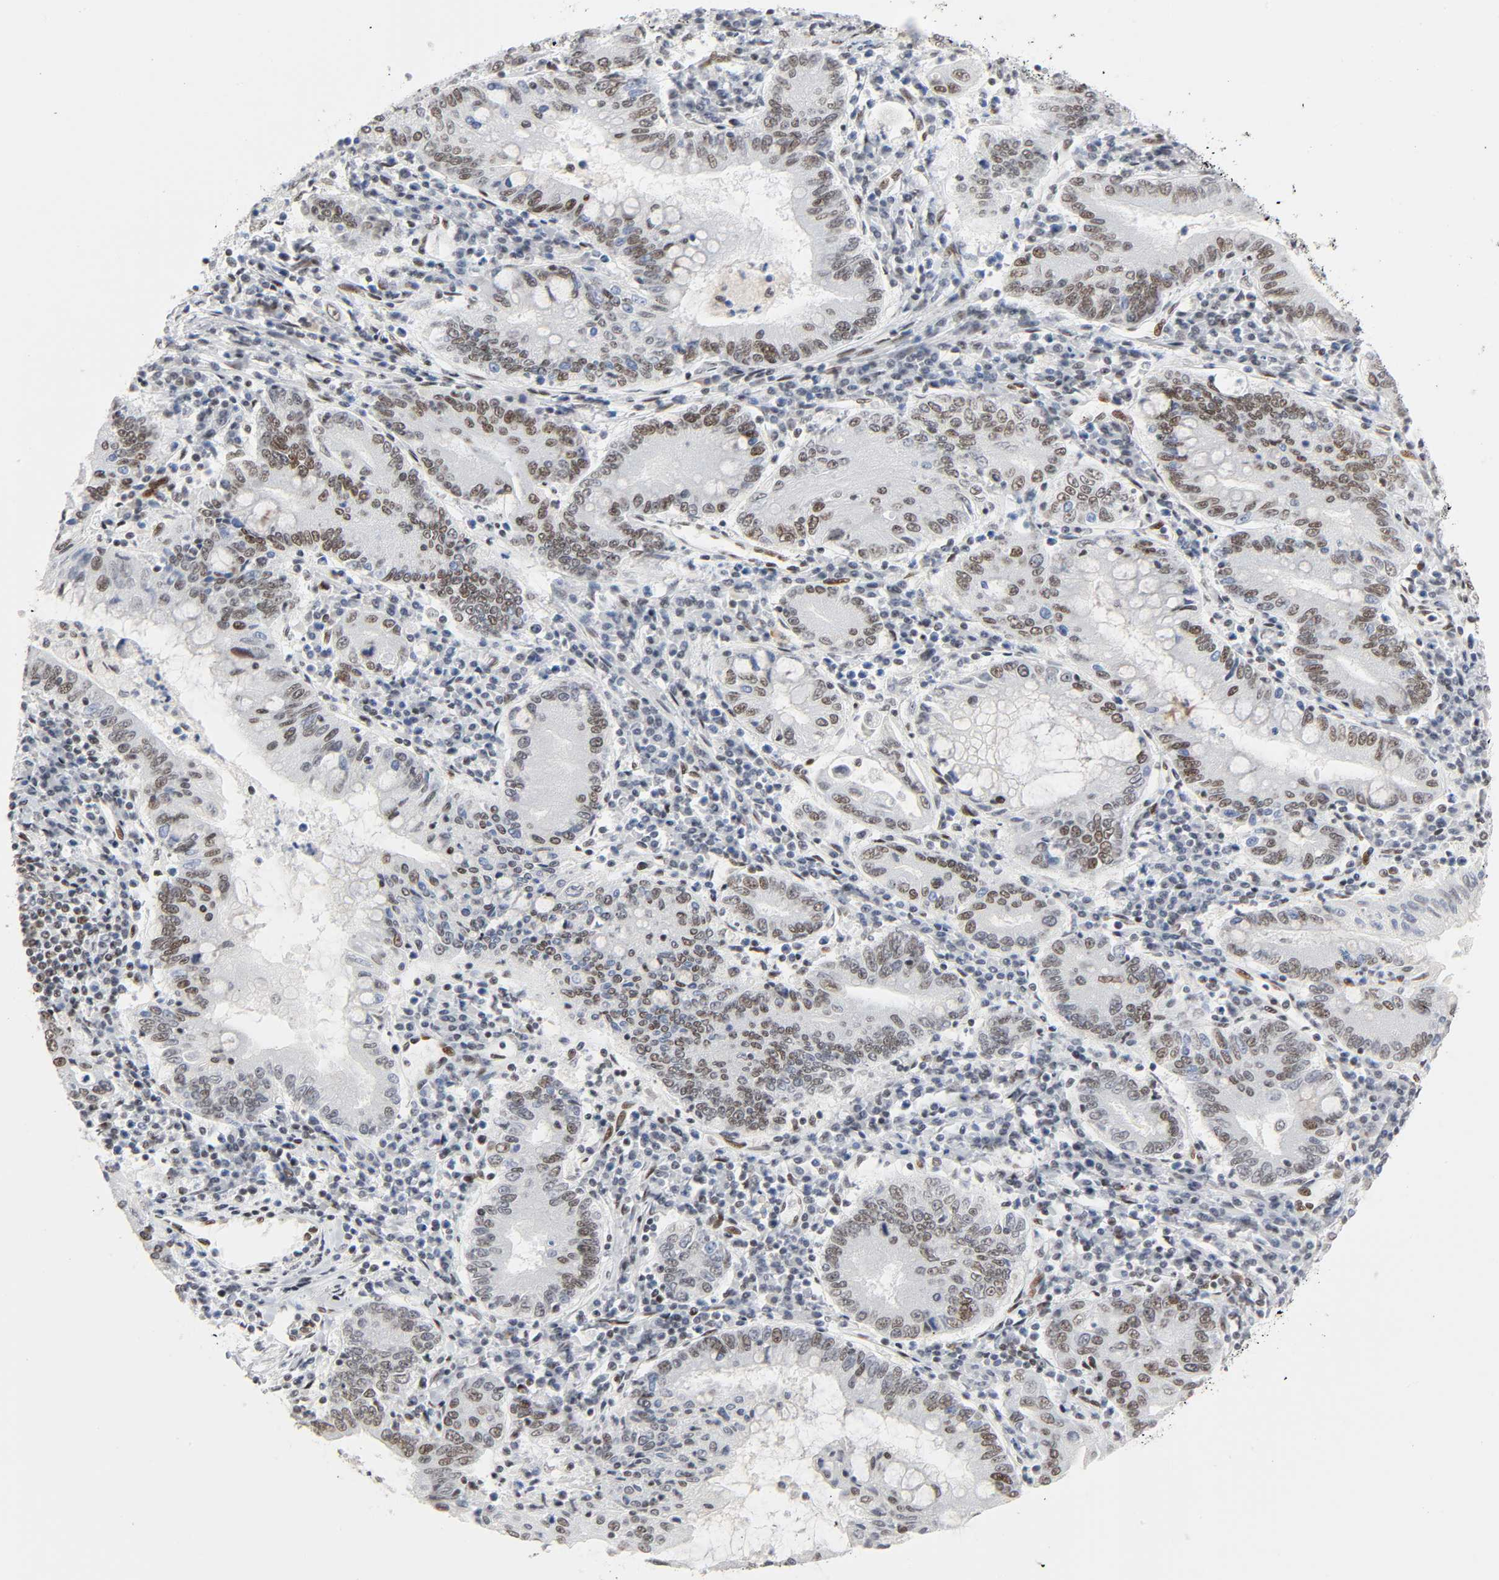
{"staining": {"intensity": "moderate", "quantity": ">75%", "location": "nuclear"}, "tissue": "stomach cancer", "cell_type": "Tumor cells", "image_type": "cancer", "snomed": [{"axis": "morphology", "description": "Normal tissue, NOS"}, {"axis": "morphology", "description": "Adenocarcinoma, NOS"}, {"axis": "topography", "description": "Esophagus"}, {"axis": "topography", "description": "Stomach, upper"}, {"axis": "topography", "description": "Peripheral nerve tissue"}], "caption": "Immunohistochemical staining of stomach adenocarcinoma displays medium levels of moderate nuclear protein staining in about >75% of tumor cells.", "gene": "HSF1", "patient": {"sex": "male", "age": 62}}